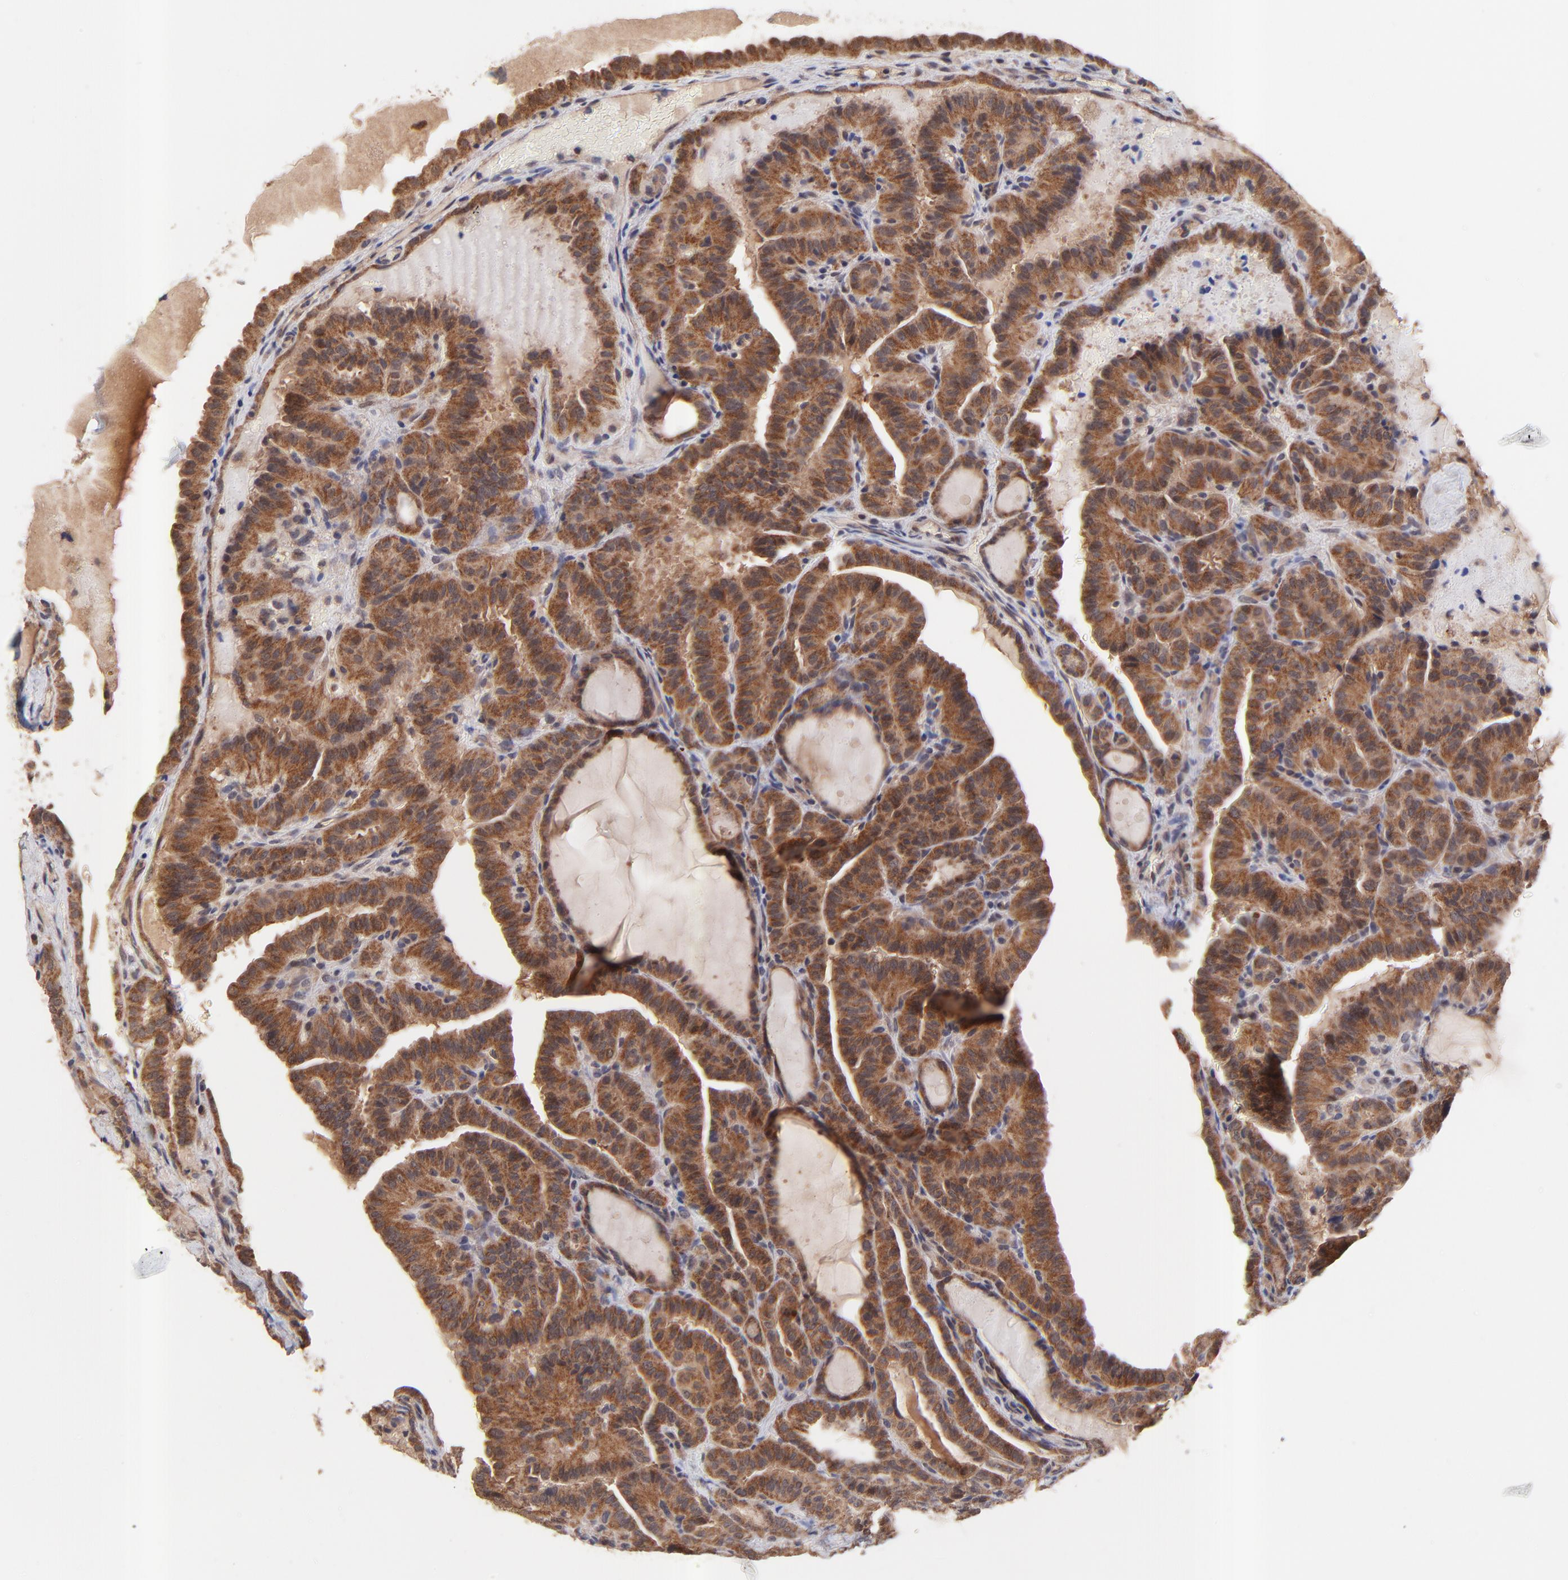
{"staining": {"intensity": "strong", "quantity": ">75%", "location": "cytoplasmic/membranous"}, "tissue": "thyroid cancer", "cell_type": "Tumor cells", "image_type": "cancer", "snomed": [{"axis": "morphology", "description": "Papillary adenocarcinoma, NOS"}, {"axis": "topography", "description": "Thyroid gland"}], "caption": "A brown stain labels strong cytoplasmic/membranous positivity of a protein in human thyroid cancer (papillary adenocarcinoma) tumor cells.", "gene": "BAIAP2L2", "patient": {"sex": "male", "age": 77}}